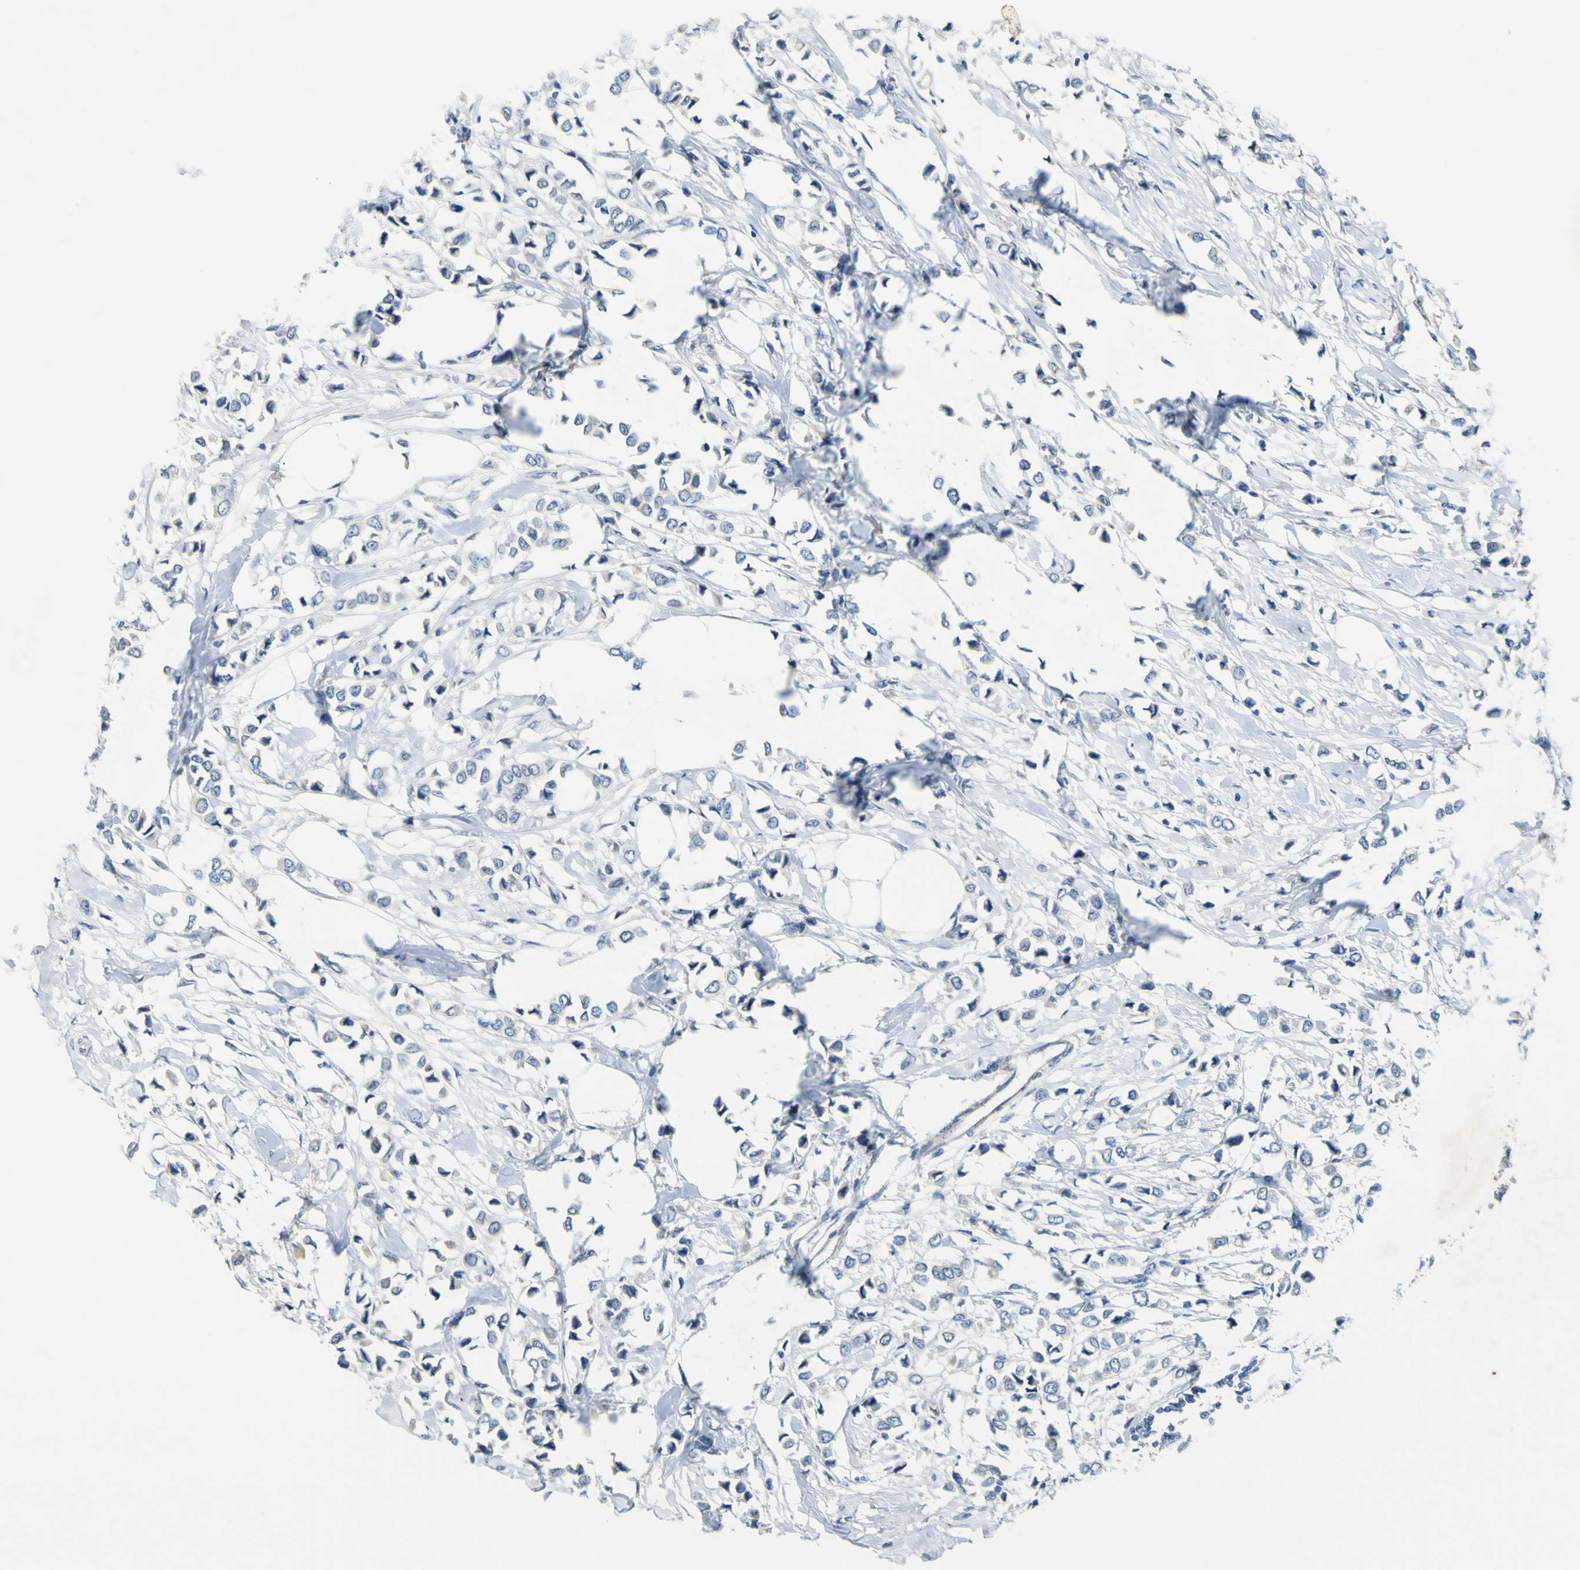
{"staining": {"intensity": "negative", "quantity": "none", "location": "none"}, "tissue": "breast cancer", "cell_type": "Tumor cells", "image_type": "cancer", "snomed": [{"axis": "morphology", "description": "Lobular carcinoma"}, {"axis": "topography", "description": "Breast"}], "caption": "A photomicrograph of human breast cancer is negative for staining in tumor cells.", "gene": "LDLR", "patient": {"sex": "female", "age": 51}}